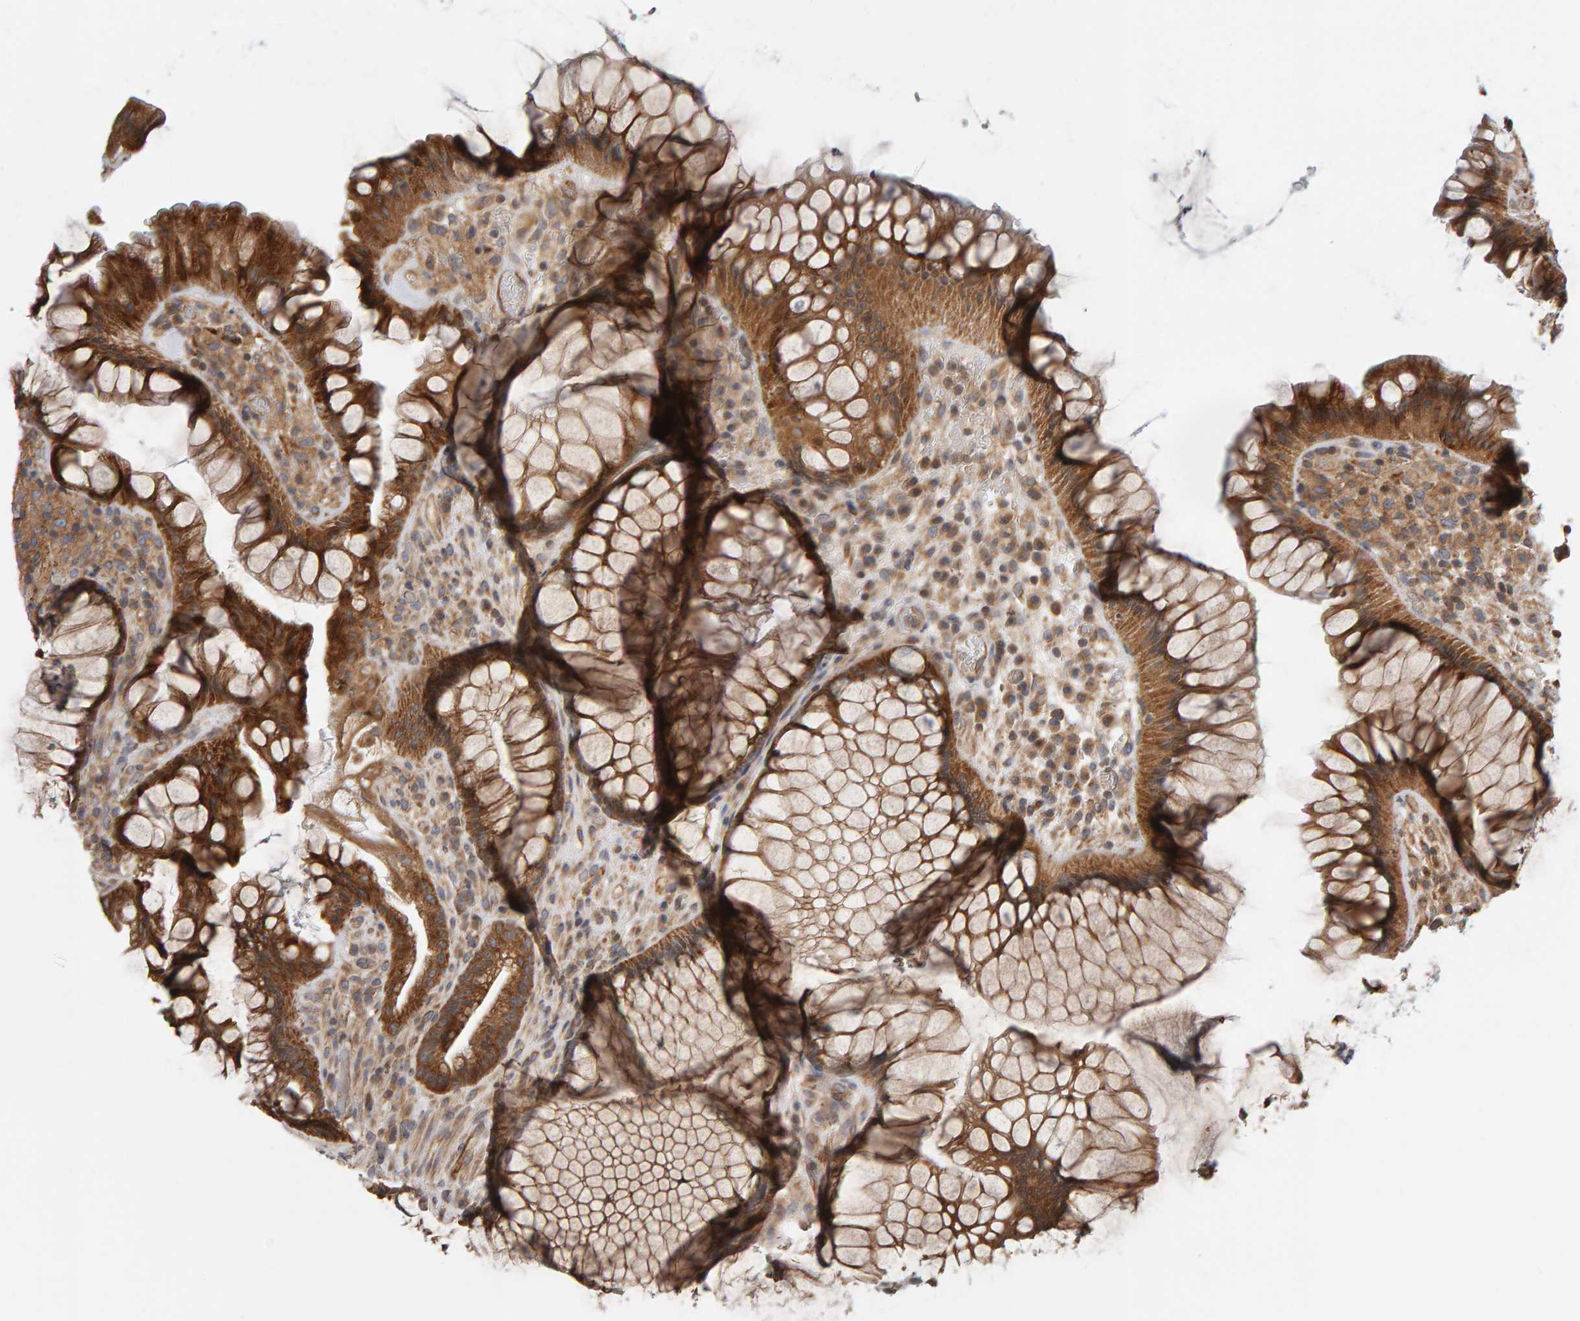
{"staining": {"intensity": "moderate", "quantity": ">75%", "location": "cytoplasmic/membranous"}, "tissue": "rectum", "cell_type": "Glandular cells", "image_type": "normal", "snomed": [{"axis": "morphology", "description": "Normal tissue, NOS"}, {"axis": "topography", "description": "Rectum"}], "caption": "Immunohistochemistry histopathology image of benign rectum: human rectum stained using IHC demonstrates medium levels of moderate protein expression localized specifically in the cytoplasmic/membranous of glandular cells, appearing as a cytoplasmic/membranous brown color.", "gene": "C9orf72", "patient": {"sex": "male", "age": 51}}